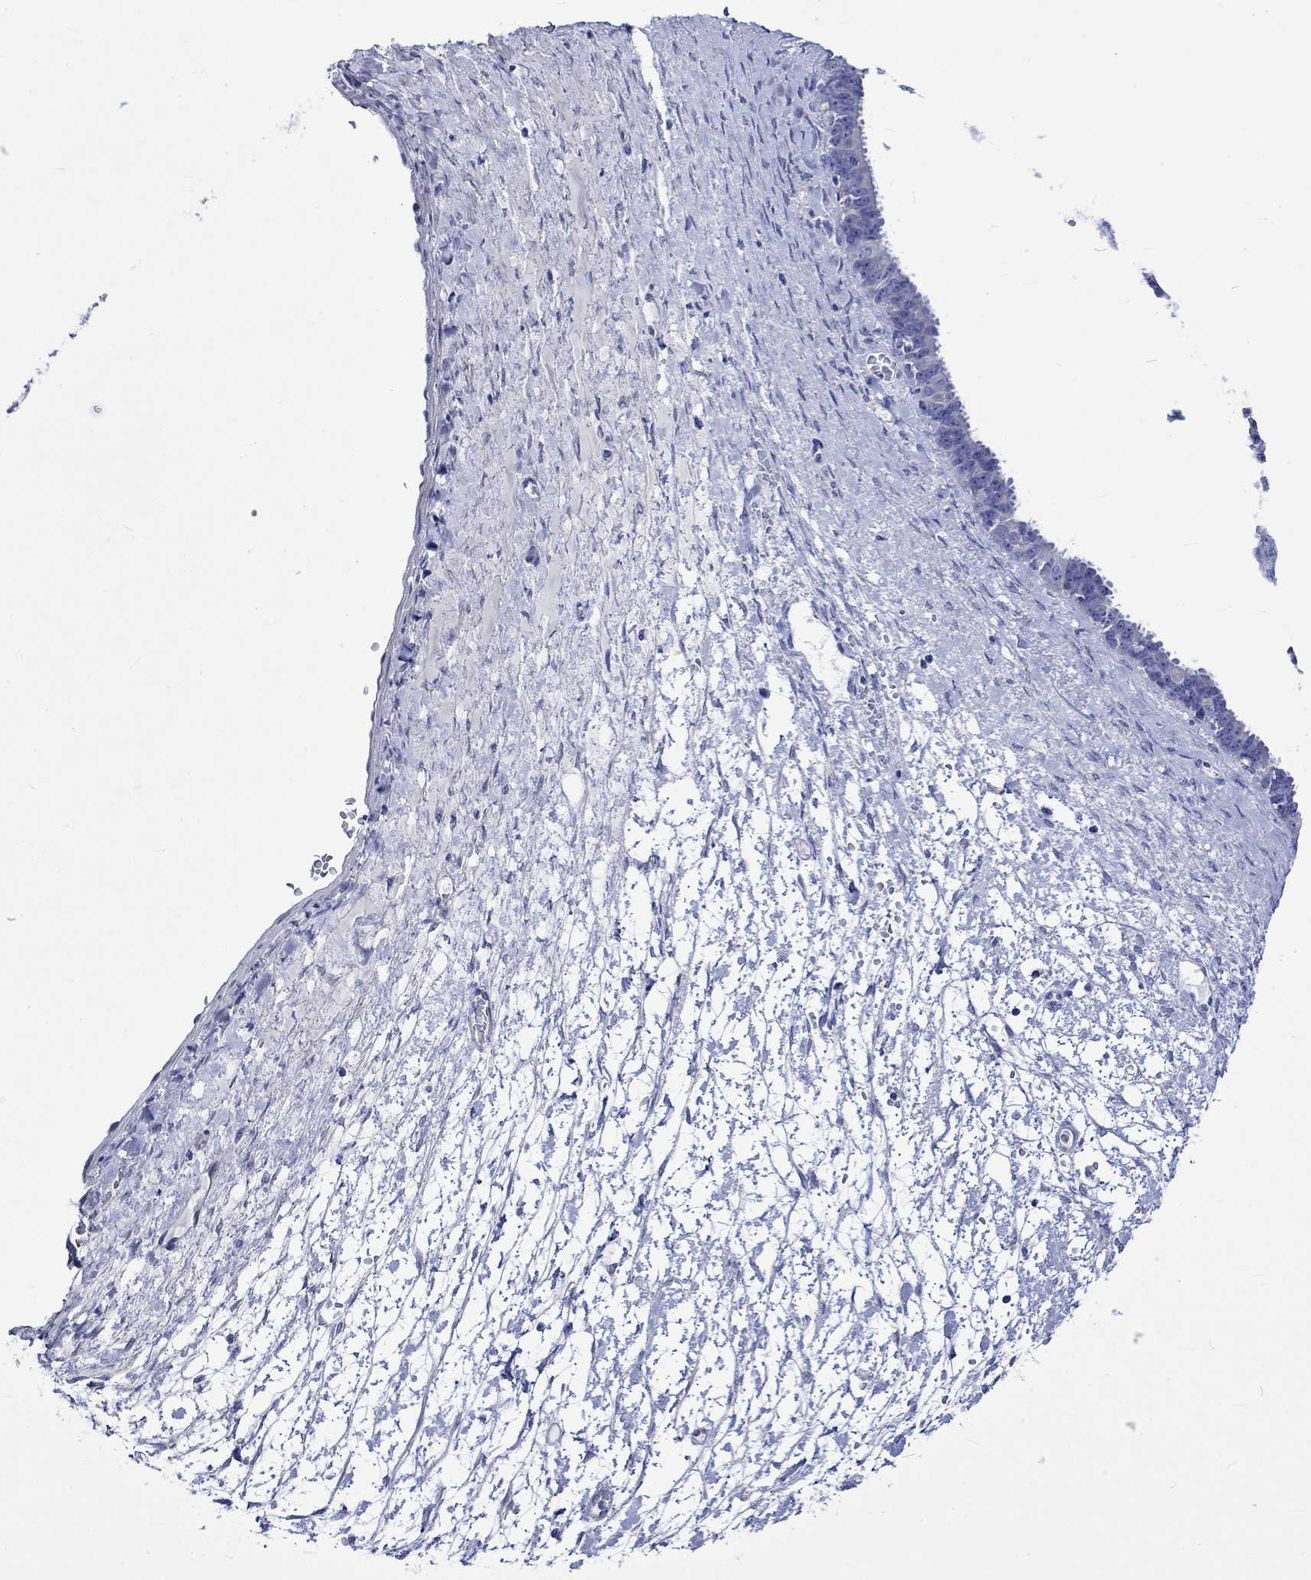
{"staining": {"intensity": "negative", "quantity": "none", "location": "none"}, "tissue": "ovarian cancer", "cell_type": "Tumor cells", "image_type": "cancer", "snomed": [{"axis": "morphology", "description": "Cystadenocarcinoma, serous, NOS"}, {"axis": "topography", "description": "Ovary"}], "caption": "High magnification brightfield microscopy of serous cystadenocarcinoma (ovarian) stained with DAB (3,3'-diaminobenzidine) (brown) and counterstained with hematoxylin (blue): tumor cells show no significant positivity.", "gene": "HARBI1", "patient": {"sex": "female", "age": 71}}